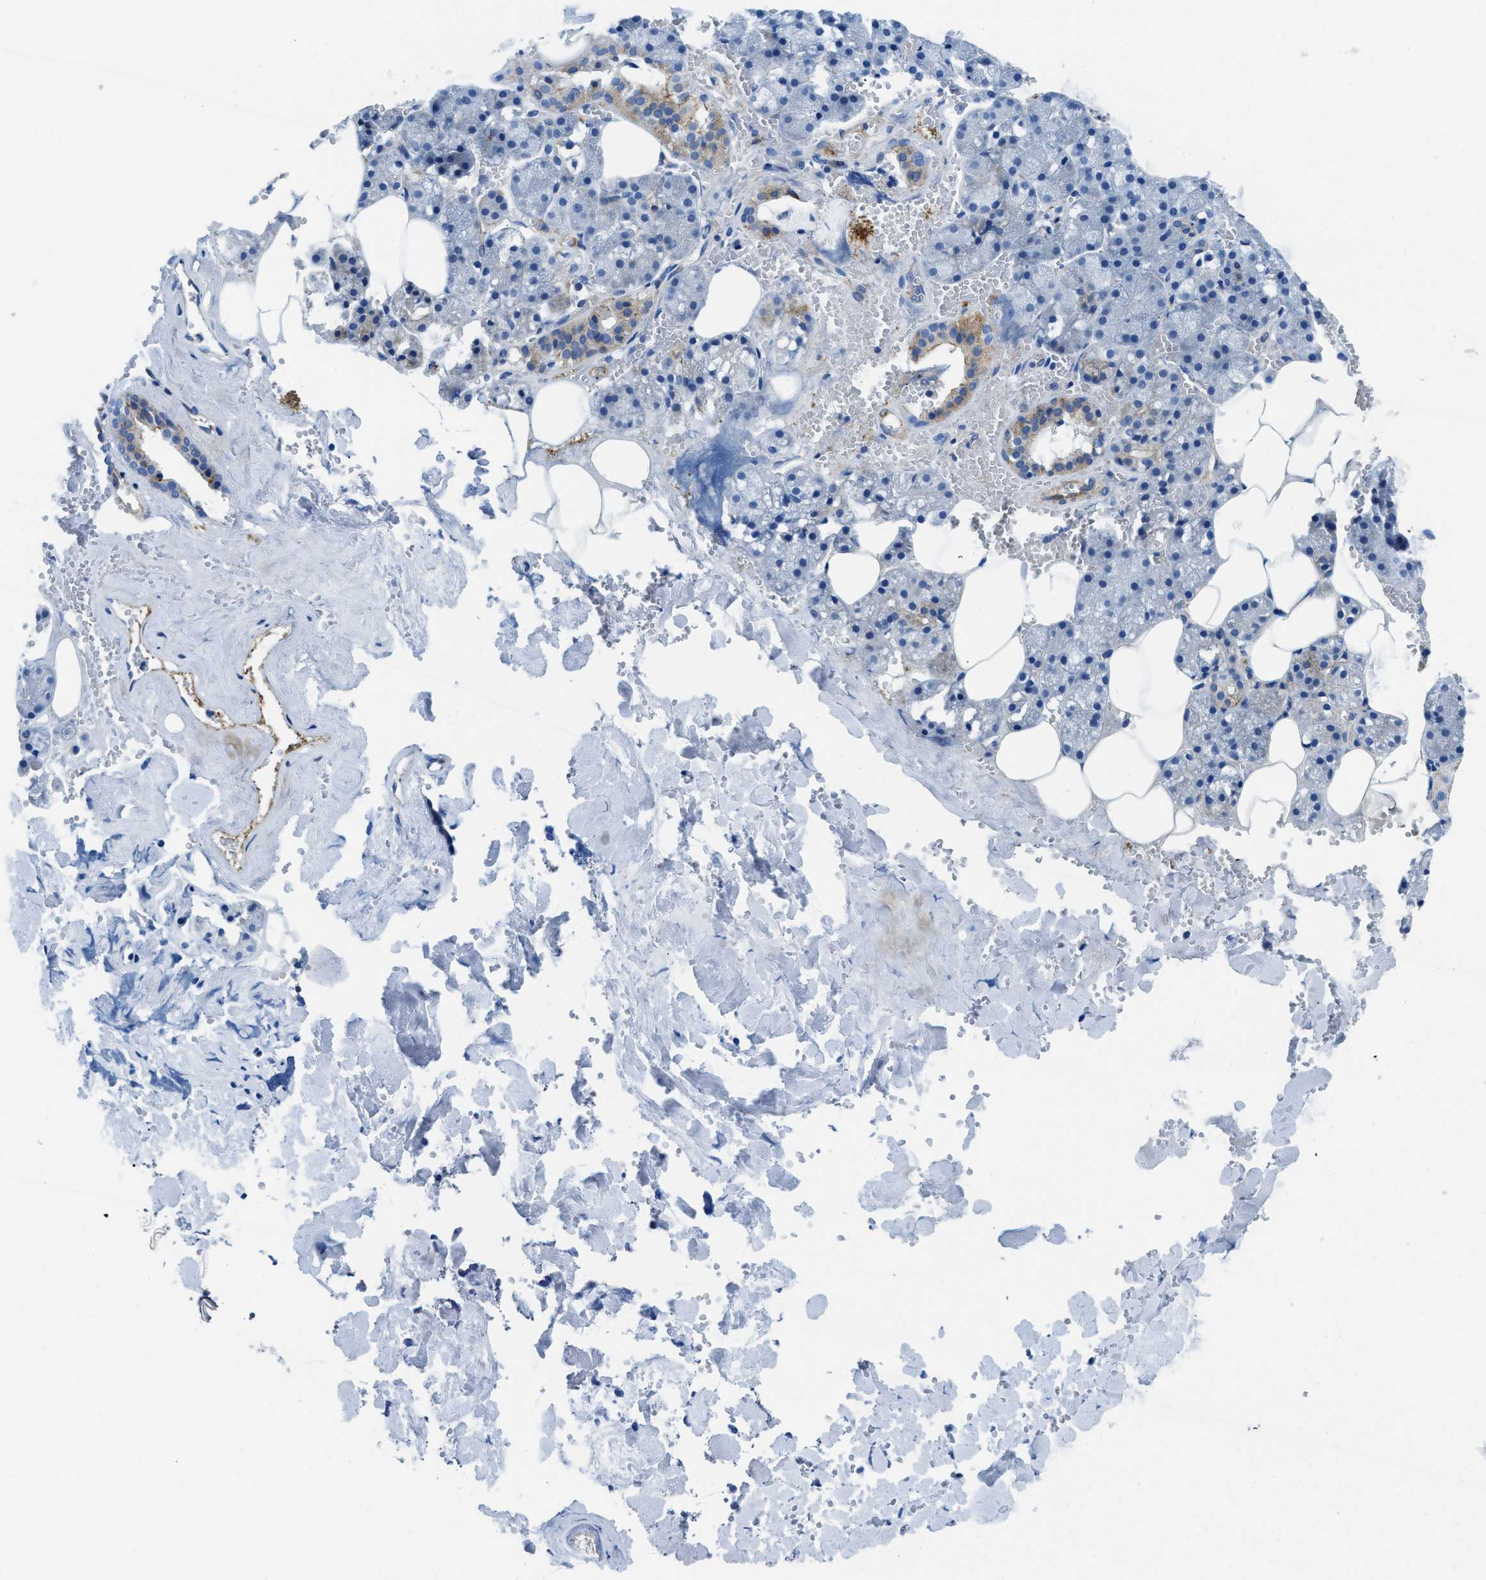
{"staining": {"intensity": "moderate", "quantity": ">75%", "location": "cytoplasmic/membranous"}, "tissue": "salivary gland", "cell_type": "Glandular cells", "image_type": "normal", "snomed": [{"axis": "morphology", "description": "Normal tissue, NOS"}, {"axis": "topography", "description": "Salivary gland"}], "caption": "Immunohistochemistry (IHC) (DAB) staining of normal salivary gland exhibits moderate cytoplasmic/membranous protein positivity in about >75% of glandular cells. The protein of interest is shown in brown color, while the nuclei are stained blue.", "gene": "CUTA", "patient": {"sex": "male", "age": 62}}